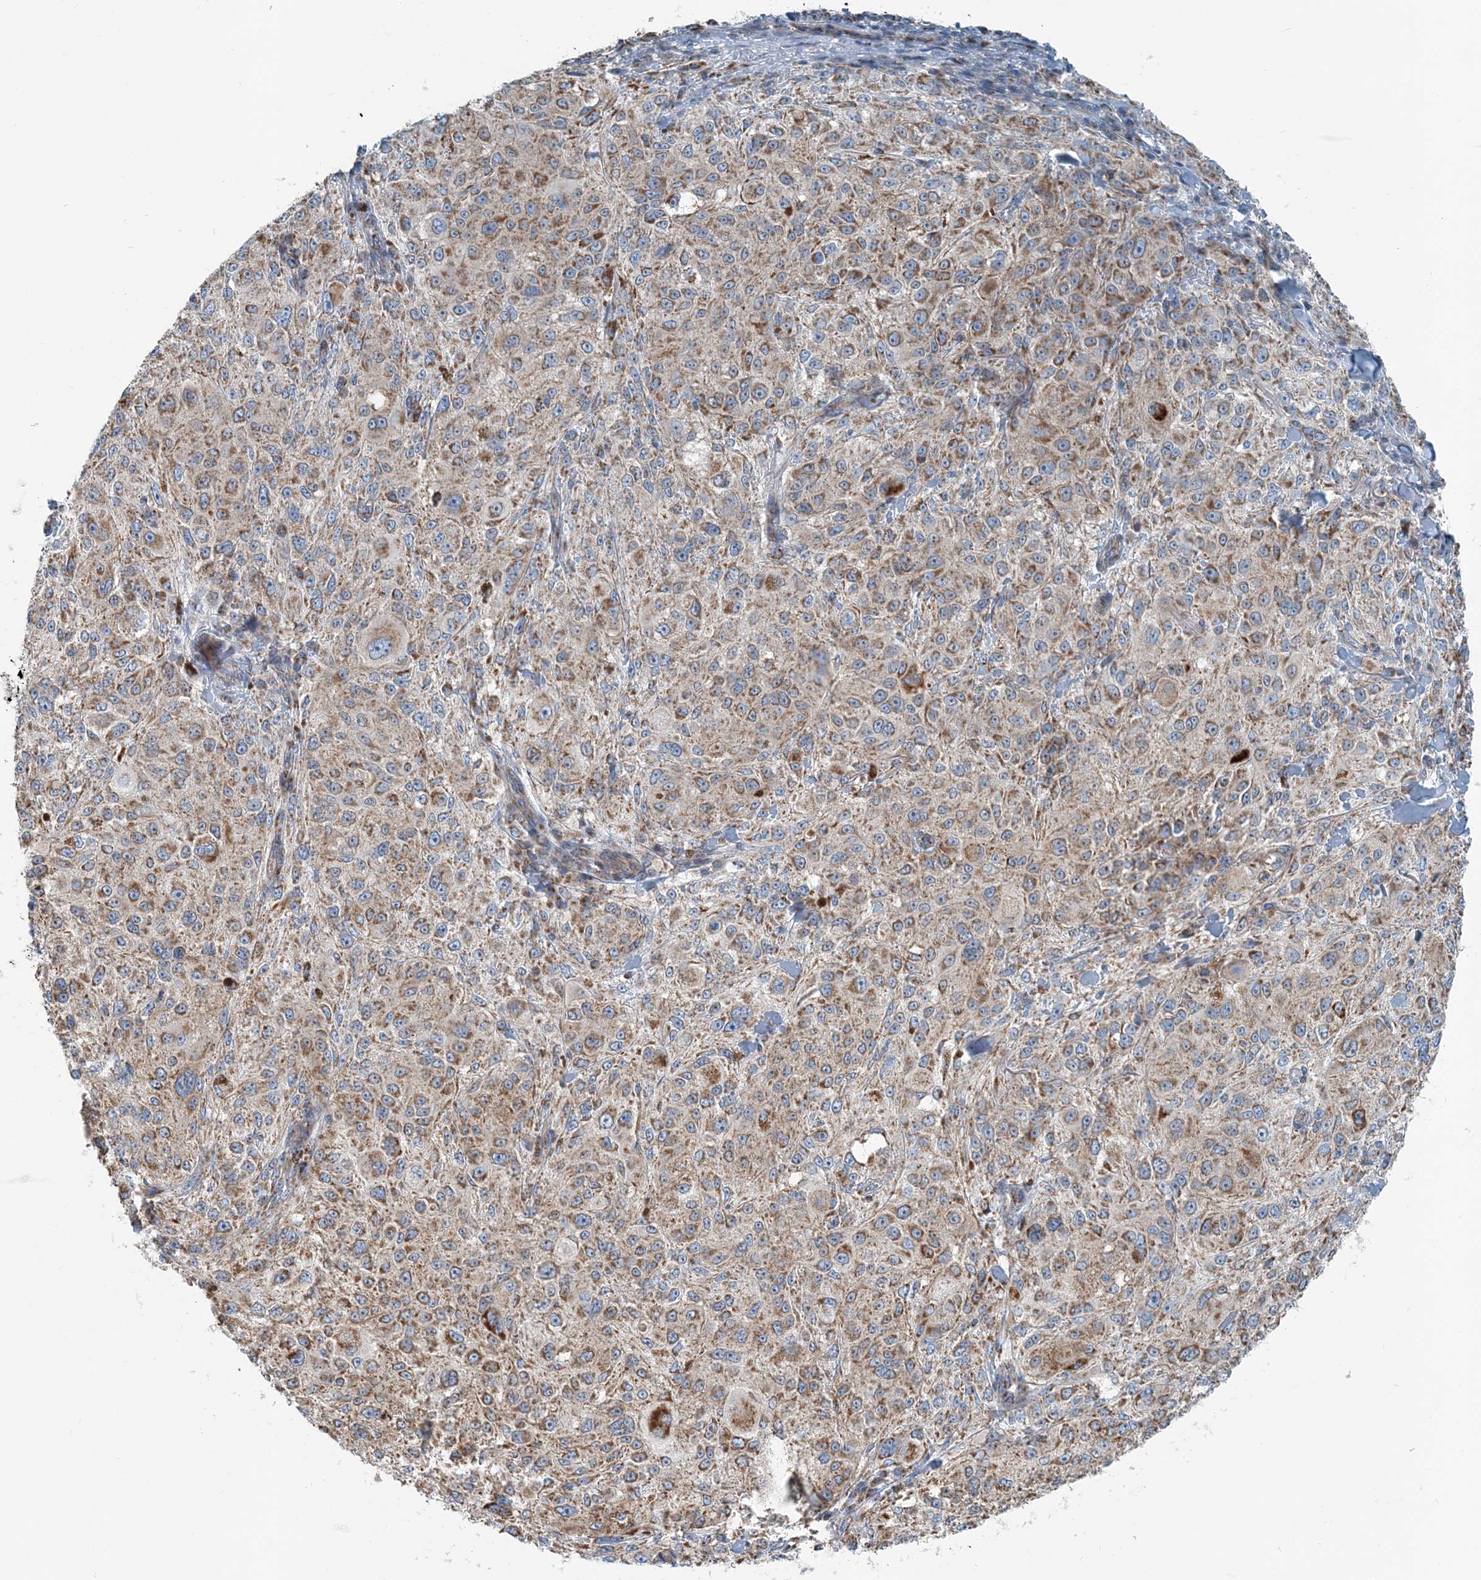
{"staining": {"intensity": "moderate", "quantity": ">75%", "location": "cytoplasmic/membranous"}, "tissue": "melanoma", "cell_type": "Tumor cells", "image_type": "cancer", "snomed": [{"axis": "morphology", "description": "Necrosis, NOS"}, {"axis": "morphology", "description": "Malignant melanoma, NOS"}, {"axis": "topography", "description": "Skin"}], "caption": "Melanoma tissue displays moderate cytoplasmic/membranous positivity in about >75% of tumor cells, visualized by immunohistochemistry. The protein of interest is shown in brown color, while the nuclei are stained blue.", "gene": "INTU", "patient": {"sex": "female", "age": 87}}